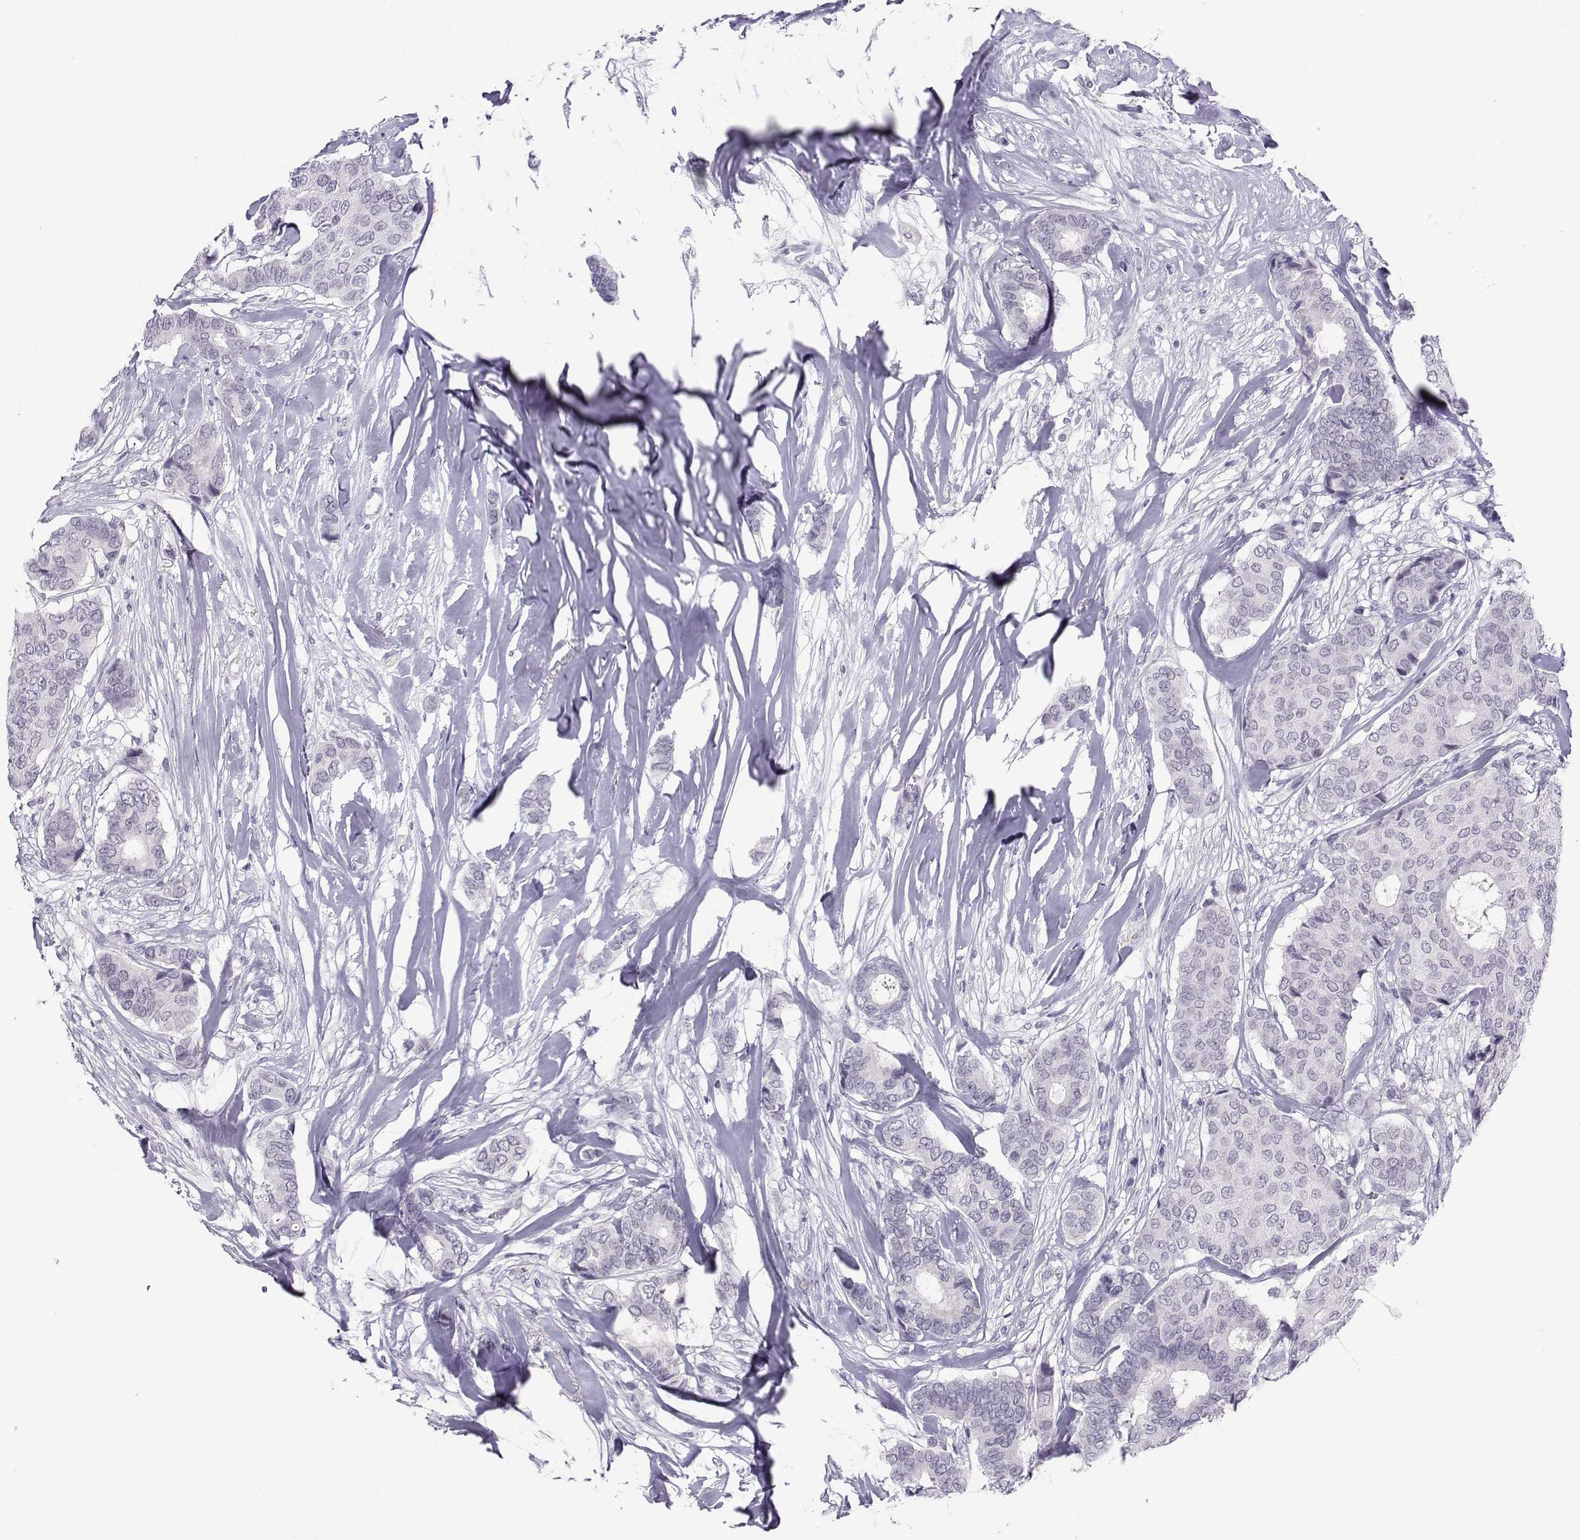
{"staining": {"intensity": "negative", "quantity": "none", "location": "none"}, "tissue": "breast cancer", "cell_type": "Tumor cells", "image_type": "cancer", "snomed": [{"axis": "morphology", "description": "Duct carcinoma"}, {"axis": "topography", "description": "Breast"}], "caption": "Tumor cells are negative for brown protein staining in intraductal carcinoma (breast).", "gene": "LHX1", "patient": {"sex": "female", "age": 75}}